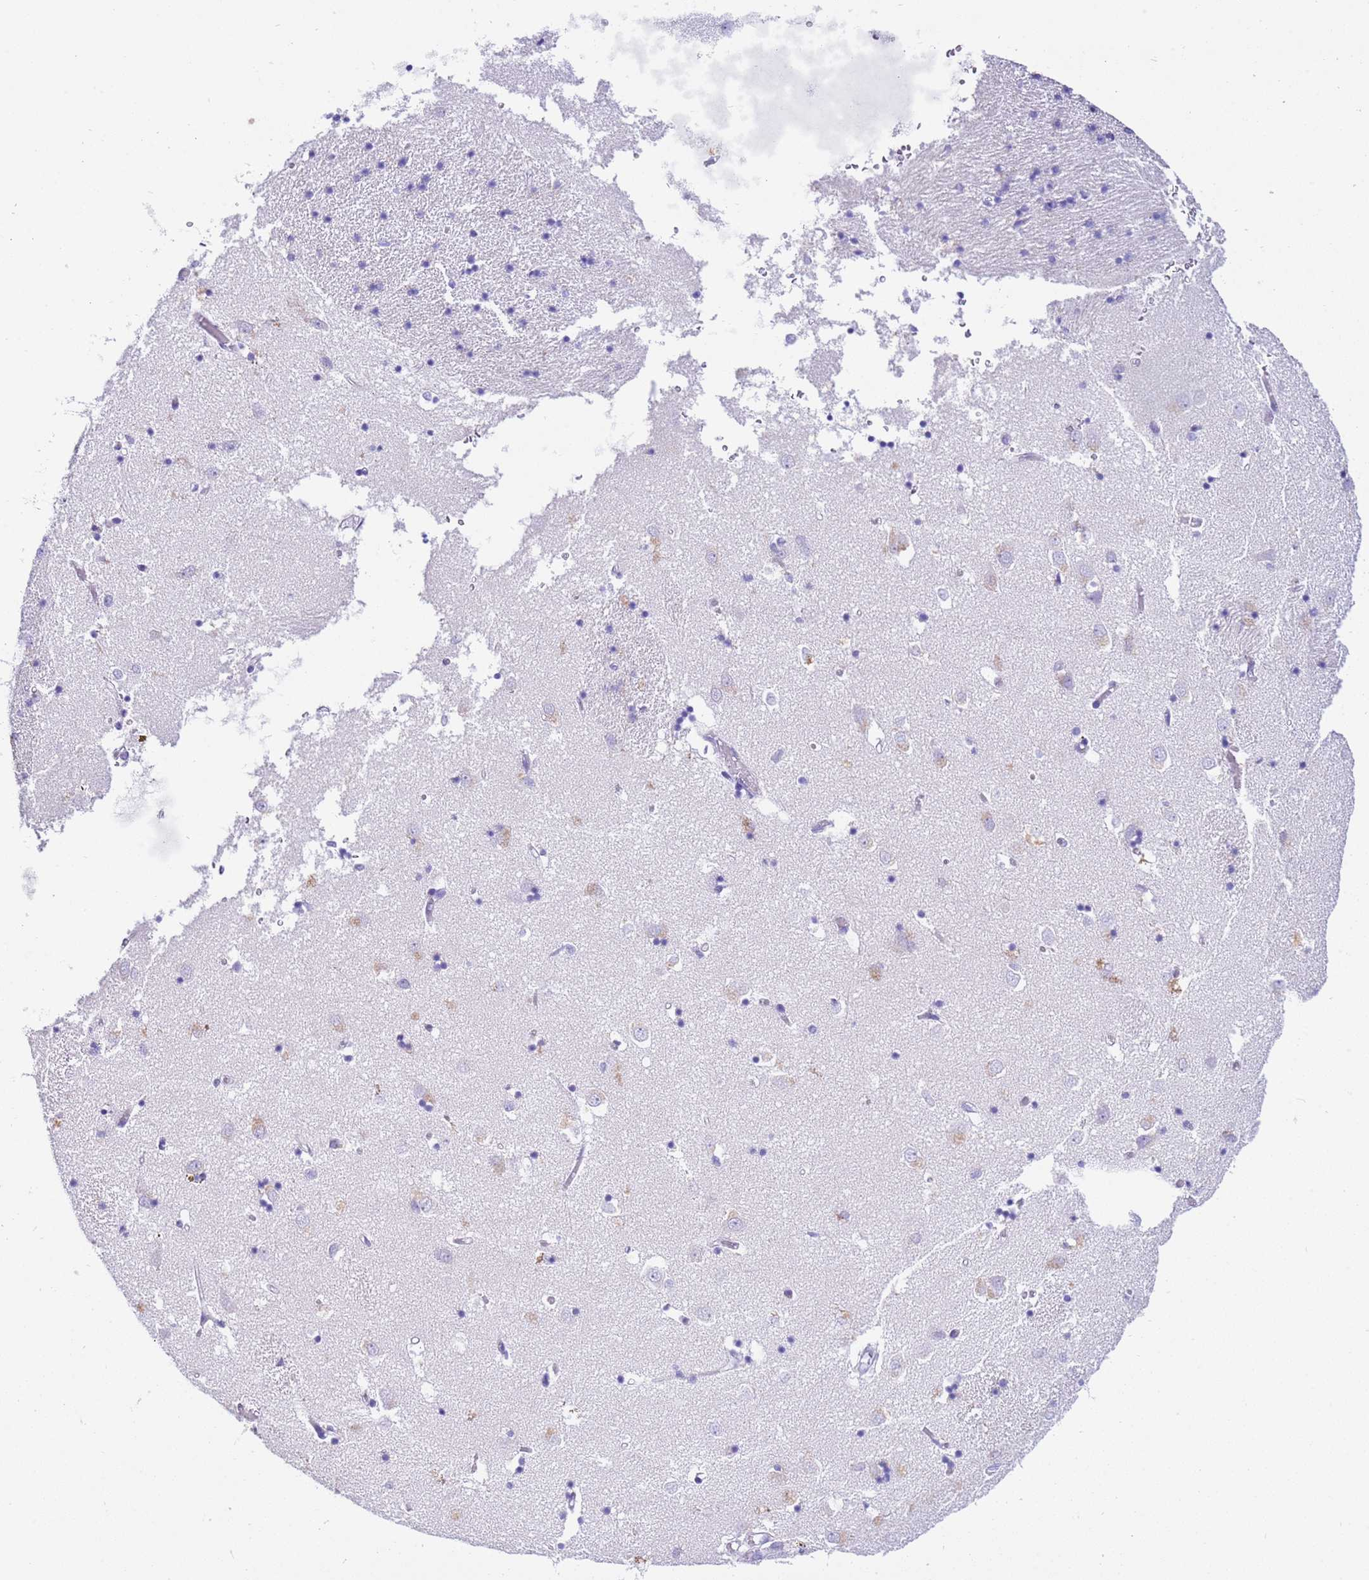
{"staining": {"intensity": "negative", "quantity": "none", "location": "none"}, "tissue": "caudate", "cell_type": "Glial cells", "image_type": "normal", "snomed": [{"axis": "morphology", "description": "Normal tissue, NOS"}, {"axis": "topography", "description": "Lateral ventricle wall"}], "caption": "Immunohistochemical staining of benign caudate shows no significant staining in glial cells.", "gene": "CPB1", "patient": {"sex": "male", "age": 70}}